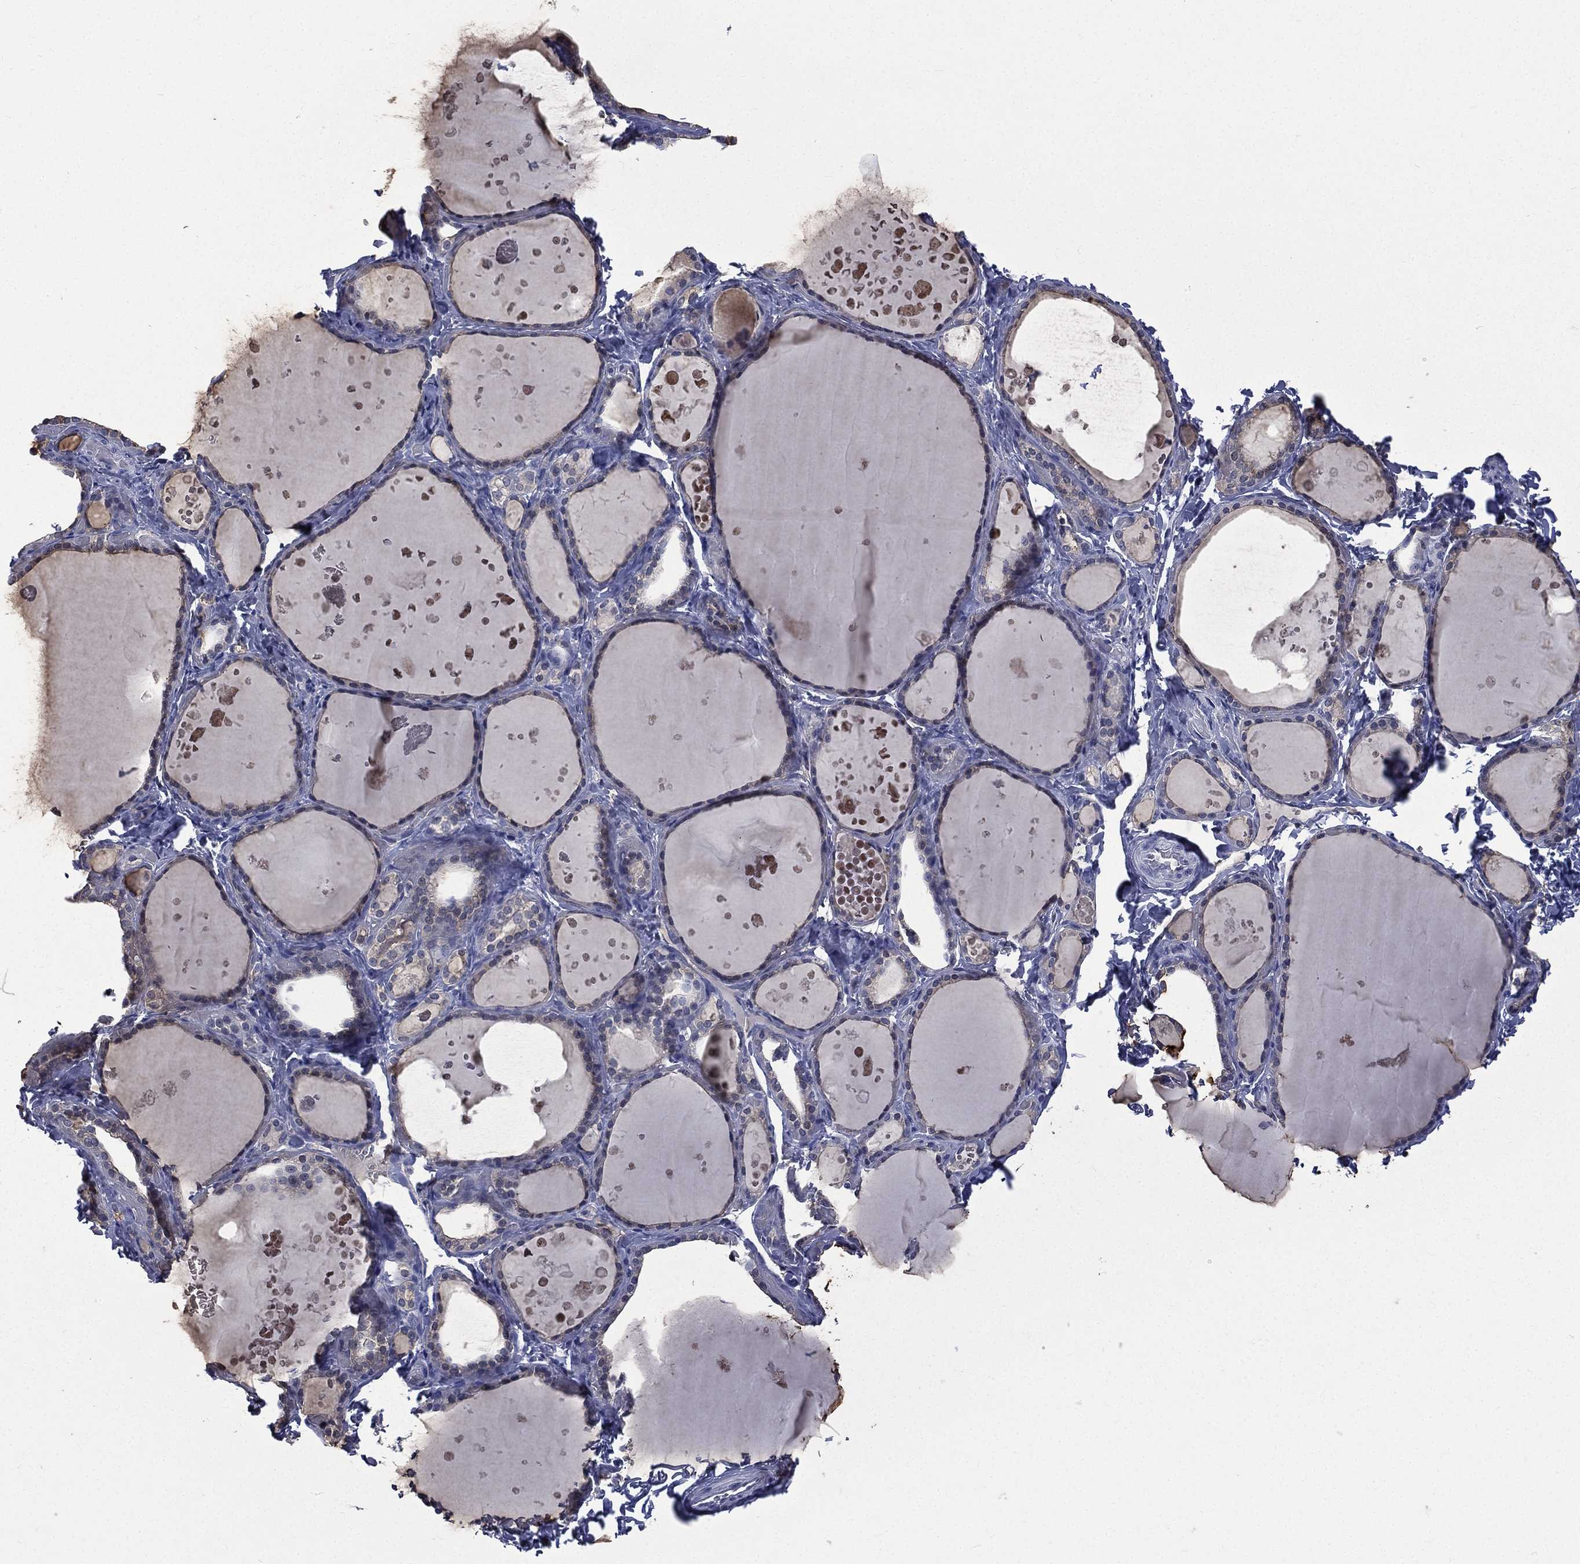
{"staining": {"intensity": "negative", "quantity": "none", "location": "none"}, "tissue": "thyroid gland", "cell_type": "Glandular cells", "image_type": "normal", "snomed": [{"axis": "morphology", "description": "Normal tissue, NOS"}, {"axis": "topography", "description": "Thyroid gland"}], "caption": "Glandular cells show no significant positivity in benign thyroid gland.", "gene": "CA12", "patient": {"sex": "female", "age": 56}}